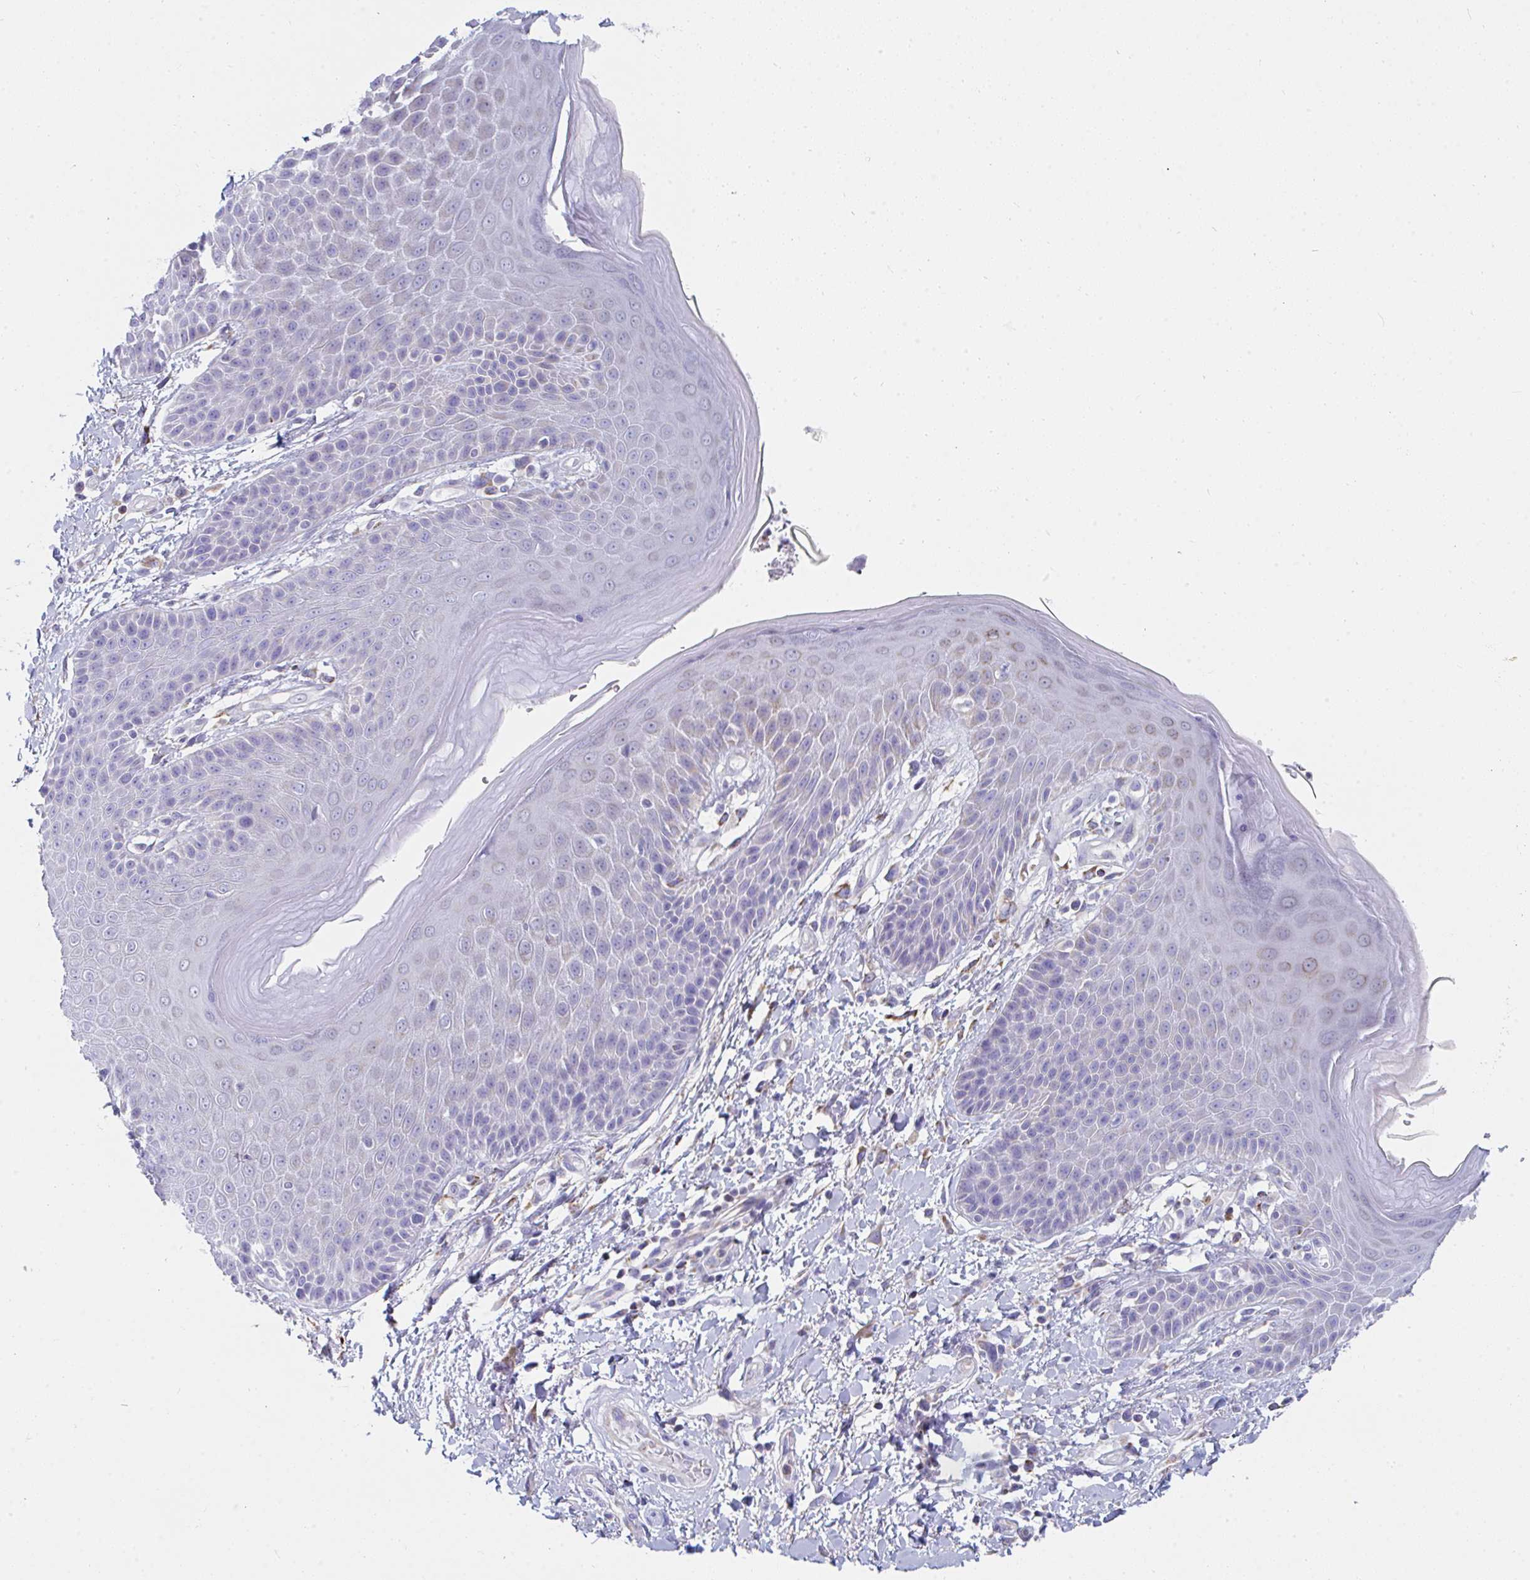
{"staining": {"intensity": "weak", "quantity": "<25%", "location": "cytoplasmic/membranous"}, "tissue": "skin", "cell_type": "Epidermal cells", "image_type": "normal", "snomed": [{"axis": "morphology", "description": "Normal tissue, NOS"}, {"axis": "topography", "description": "Anal"}, {"axis": "topography", "description": "Peripheral nerve tissue"}], "caption": "The image shows no staining of epidermal cells in benign skin. The staining was performed using DAB to visualize the protein expression in brown, while the nuclei were stained in blue with hematoxylin (Magnification: 20x).", "gene": "MGAM2", "patient": {"sex": "male", "age": 51}}